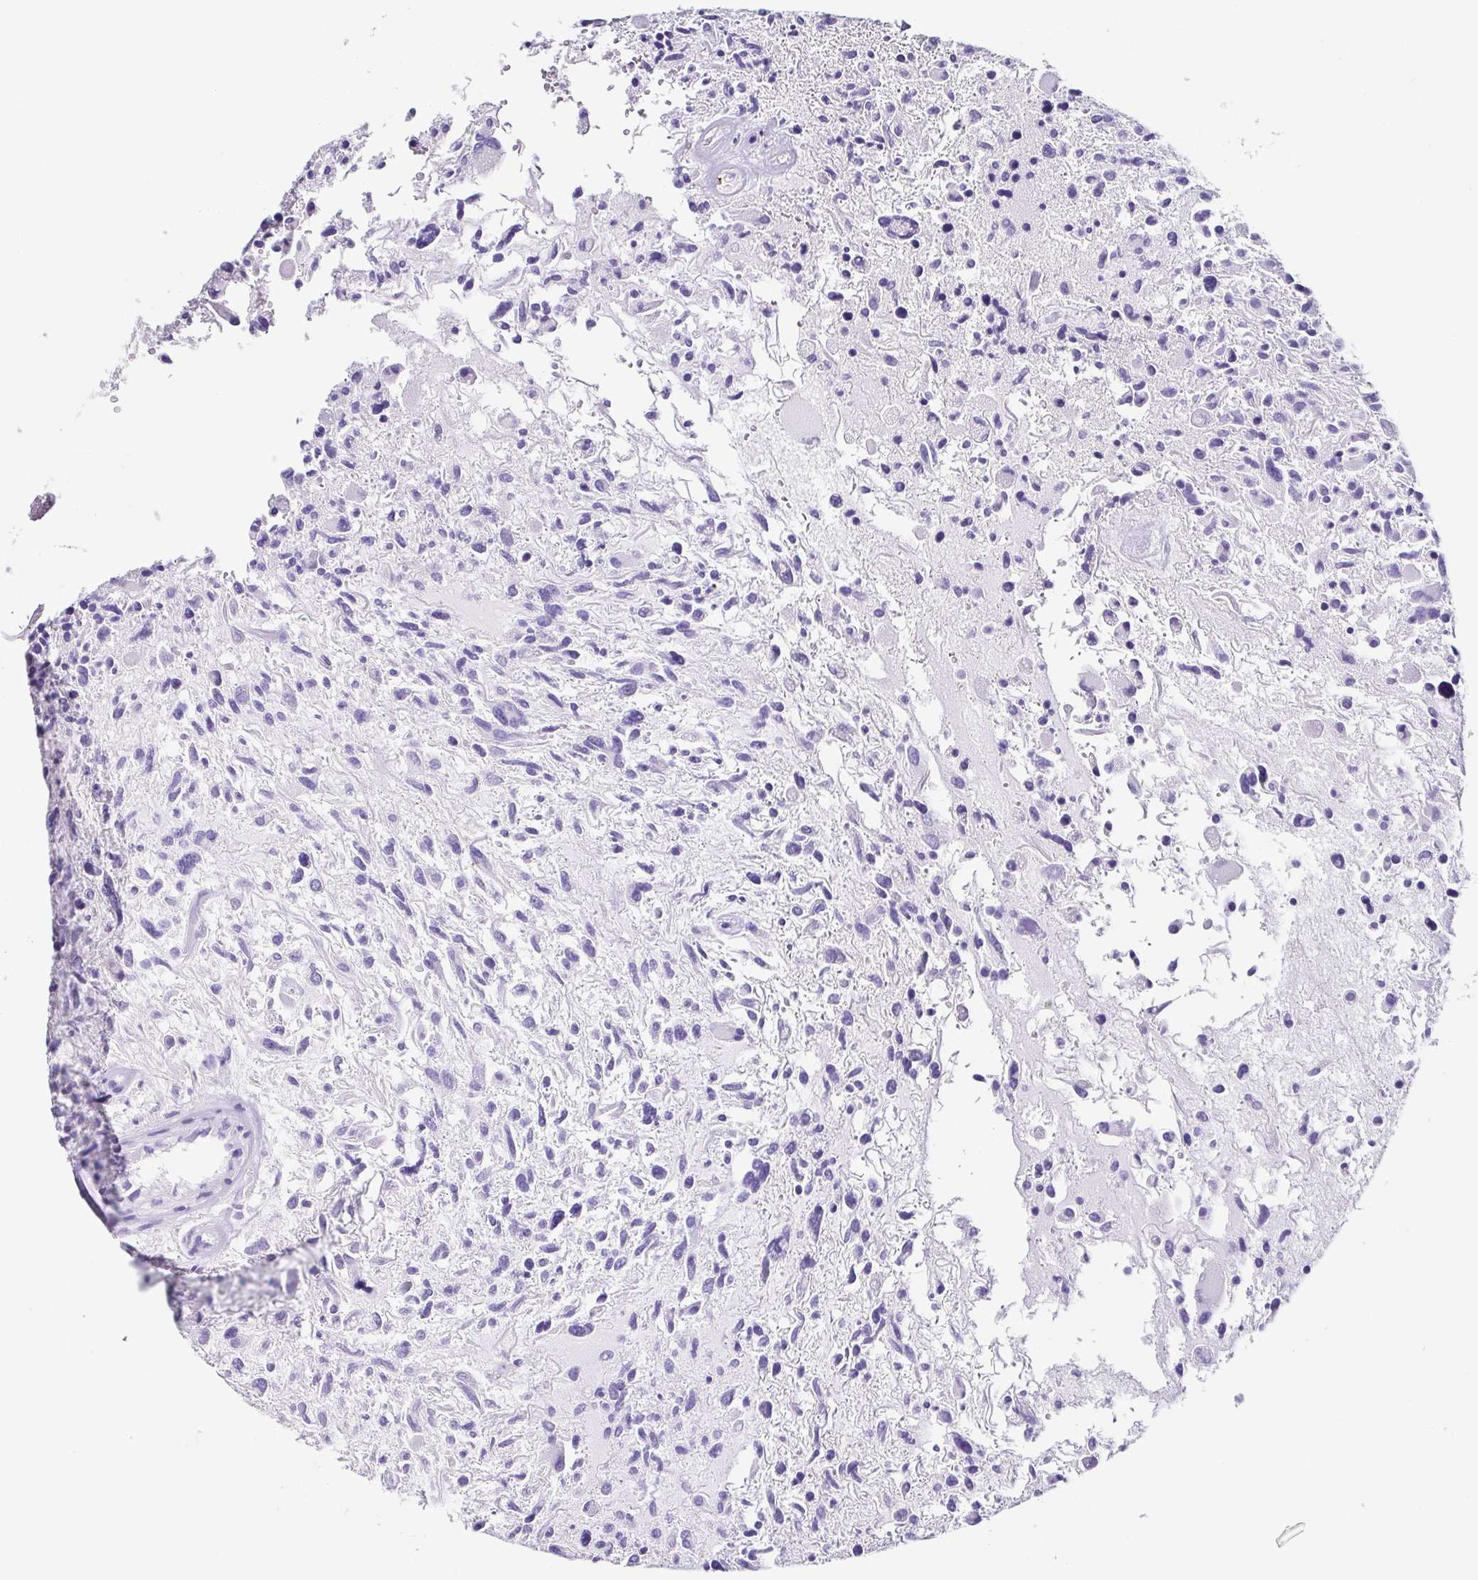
{"staining": {"intensity": "negative", "quantity": "none", "location": "none"}, "tissue": "glioma", "cell_type": "Tumor cells", "image_type": "cancer", "snomed": [{"axis": "morphology", "description": "Glioma, malignant, High grade"}, {"axis": "topography", "description": "Brain"}], "caption": "This is an immunohistochemistry (IHC) micrograph of human high-grade glioma (malignant). There is no staining in tumor cells.", "gene": "TNNT2", "patient": {"sex": "female", "age": 11}}